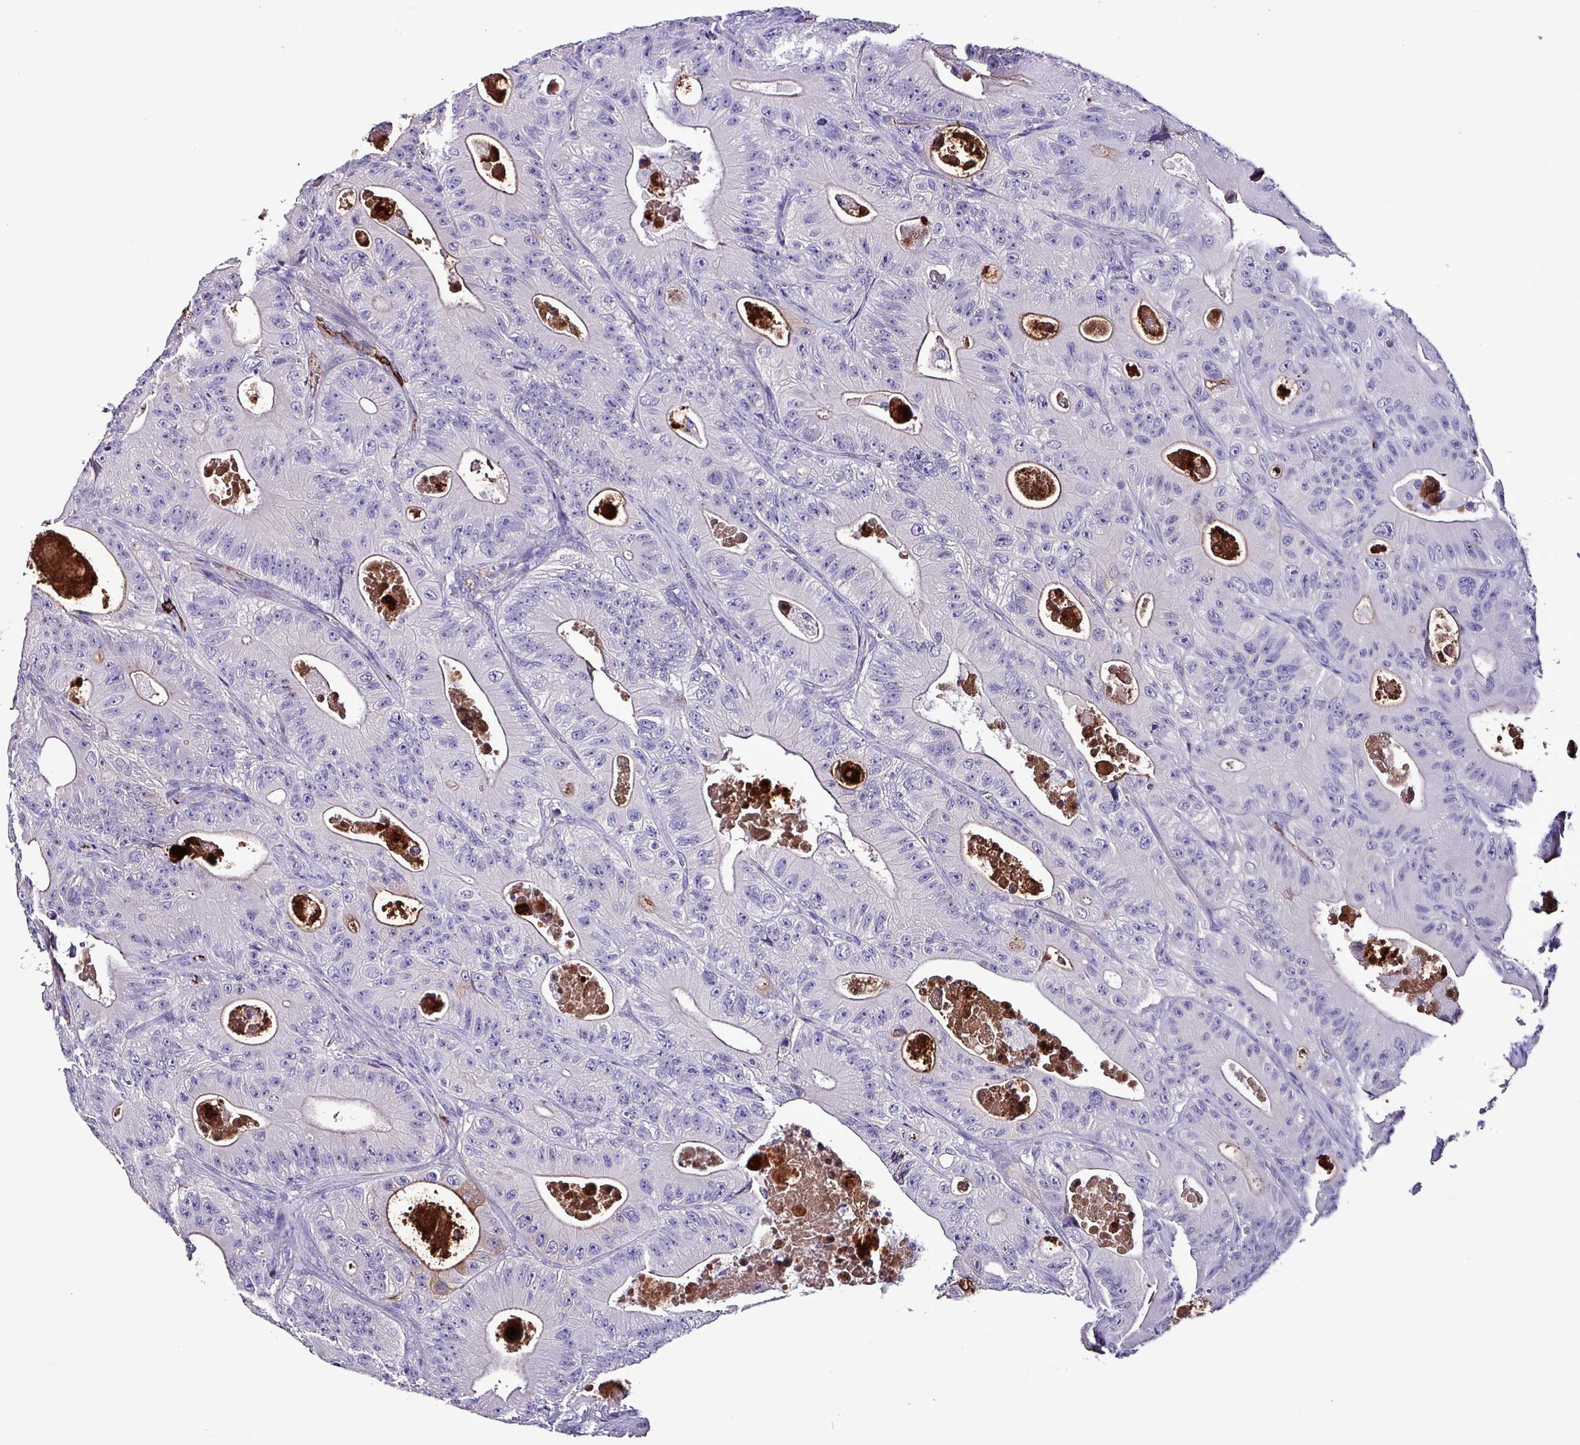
{"staining": {"intensity": "negative", "quantity": "none", "location": "none"}, "tissue": "colorectal cancer", "cell_type": "Tumor cells", "image_type": "cancer", "snomed": [{"axis": "morphology", "description": "Adenocarcinoma, NOS"}, {"axis": "topography", "description": "Colon"}], "caption": "An image of human adenocarcinoma (colorectal) is negative for staining in tumor cells. (IHC, brightfield microscopy, high magnification).", "gene": "HP", "patient": {"sex": "female", "age": 46}}